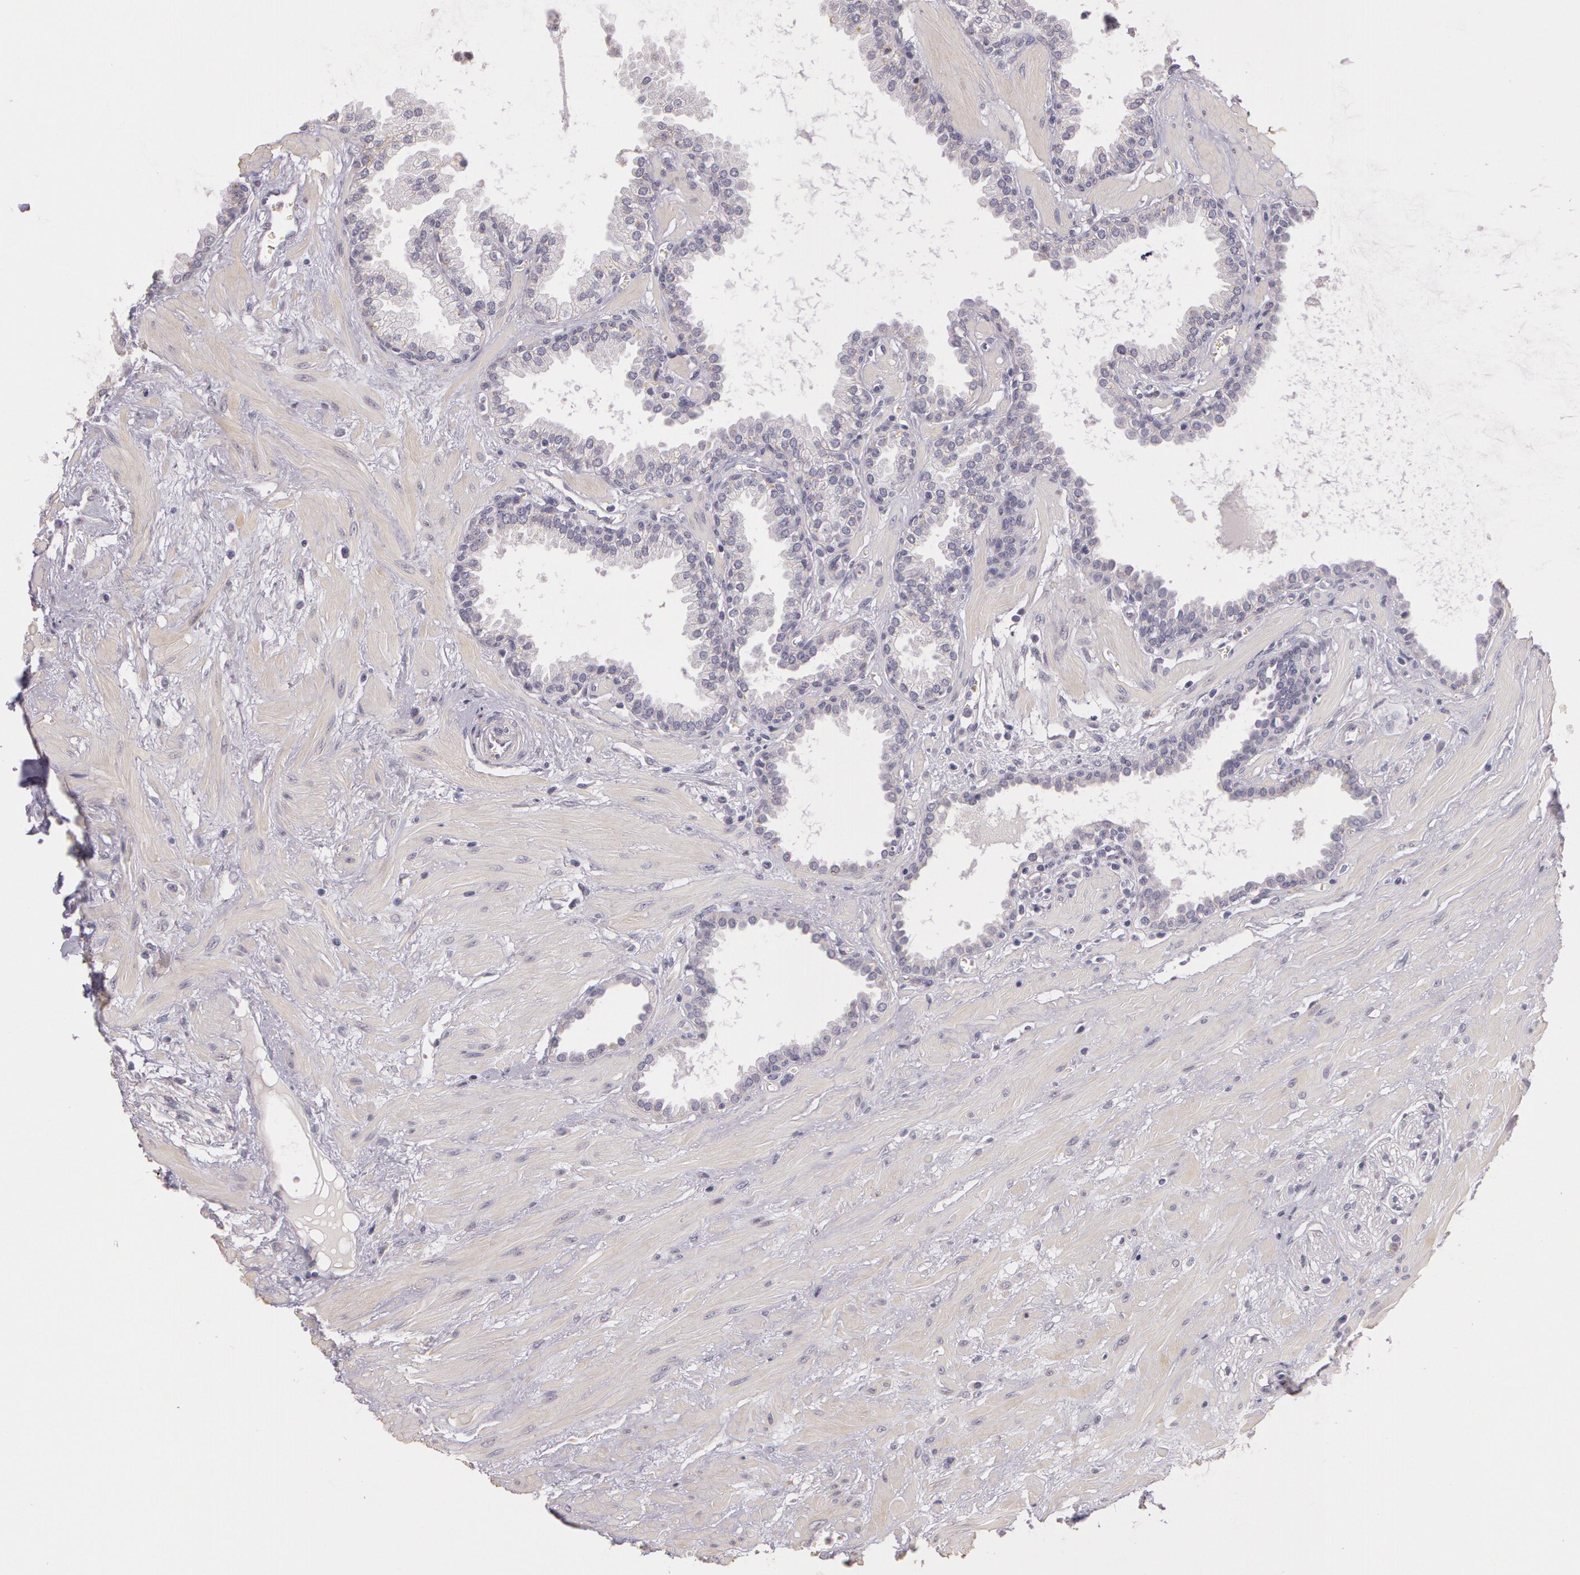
{"staining": {"intensity": "negative", "quantity": "none", "location": "none"}, "tissue": "prostate", "cell_type": "Glandular cells", "image_type": "normal", "snomed": [{"axis": "morphology", "description": "Normal tissue, NOS"}, {"axis": "topography", "description": "Prostate"}], "caption": "There is no significant positivity in glandular cells of prostate. (IHC, brightfield microscopy, high magnification).", "gene": "G2E3", "patient": {"sex": "male", "age": 64}}